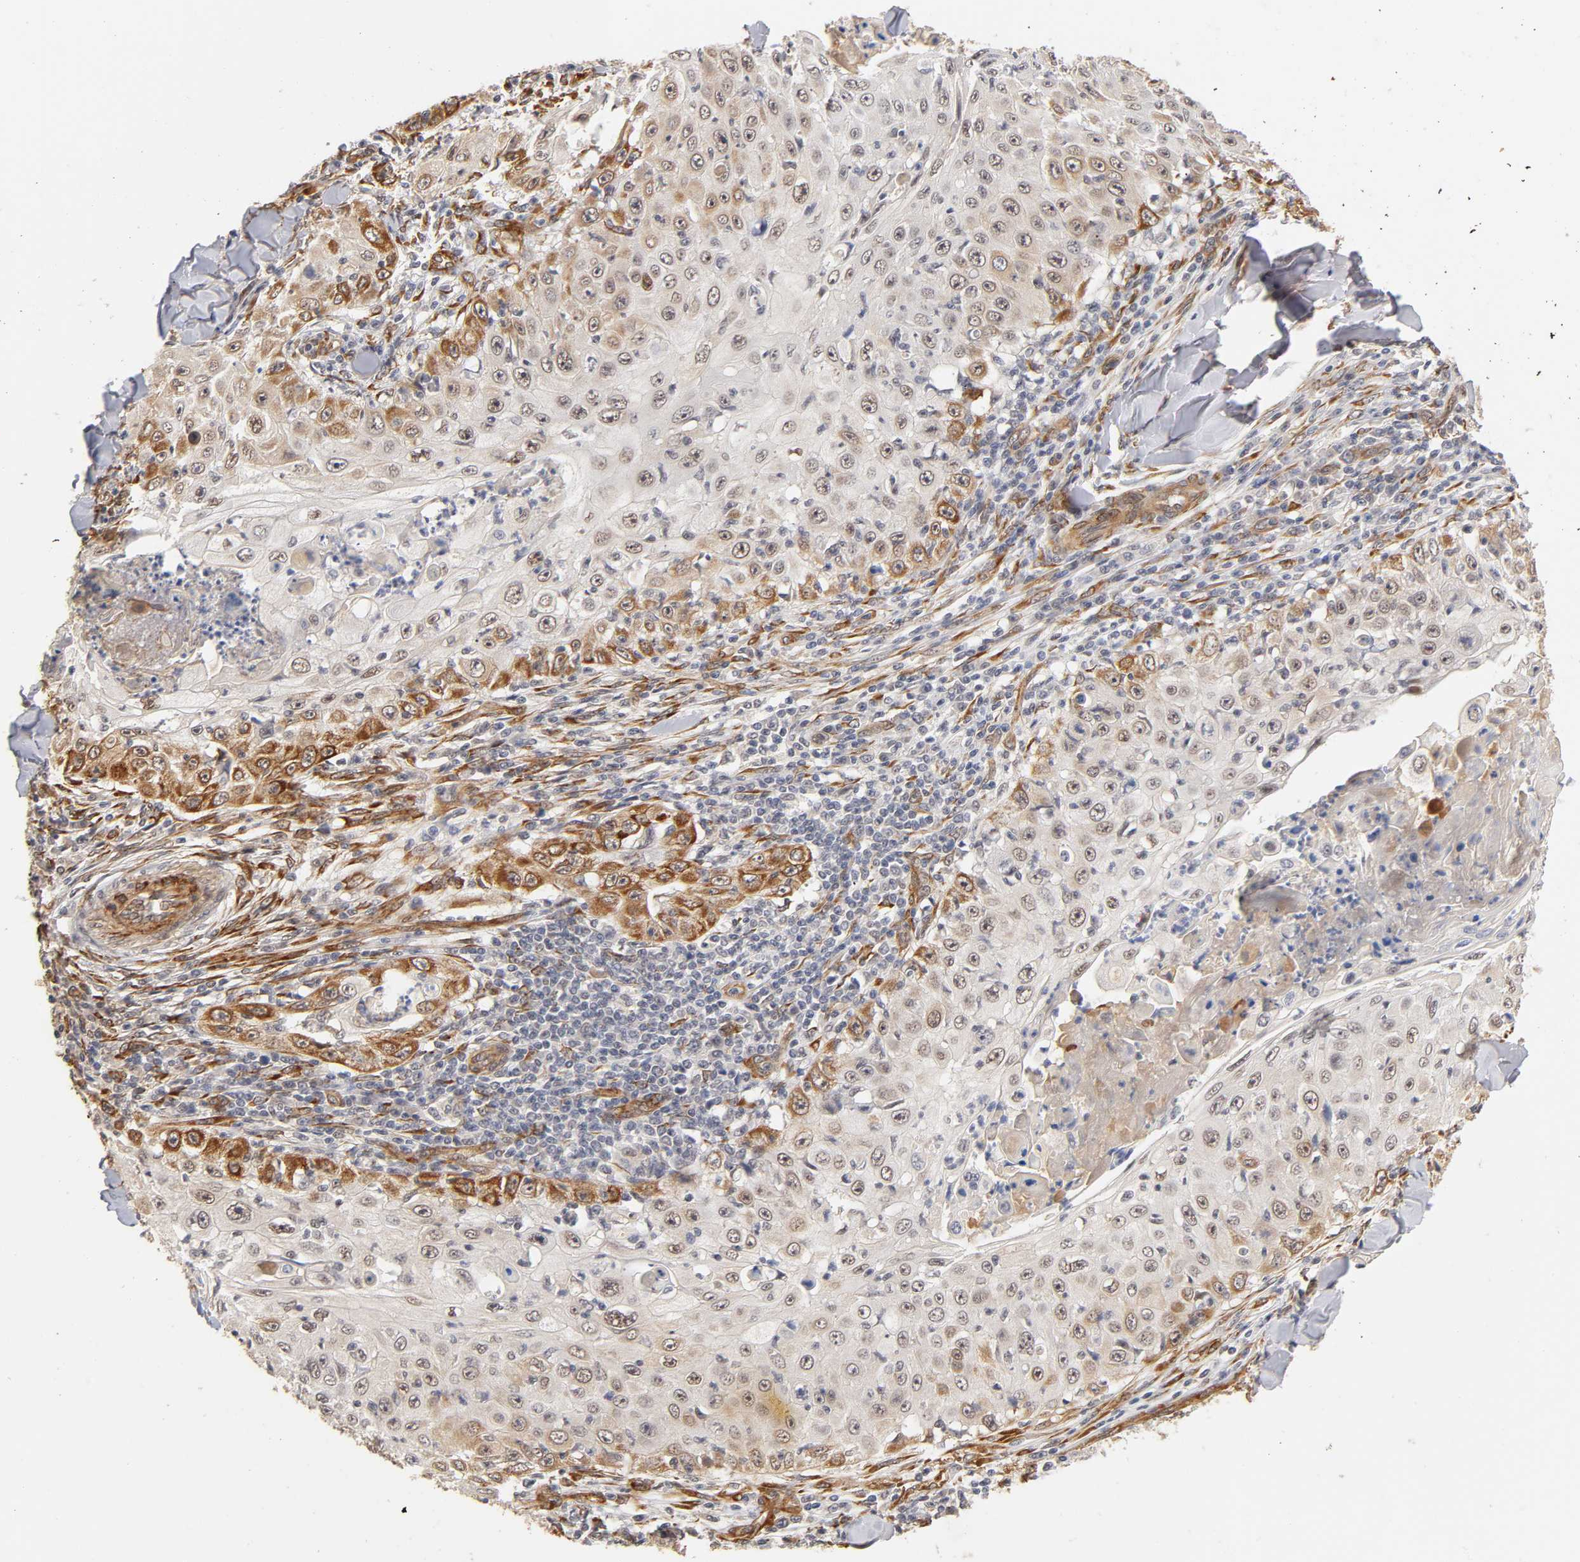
{"staining": {"intensity": "moderate", "quantity": "<25%", "location": "cytoplasmic/membranous"}, "tissue": "skin cancer", "cell_type": "Tumor cells", "image_type": "cancer", "snomed": [{"axis": "morphology", "description": "Squamous cell carcinoma, NOS"}, {"axis": "topography", "description": "Skin"}], "caption": "Protein expression analysis of human skin cancer reveals moderate cytoplasmic/membranous expression in approximately <25% of tumor cells.", "gene": "LAMB1", "patient": {"sex": "male", "age": 86}}